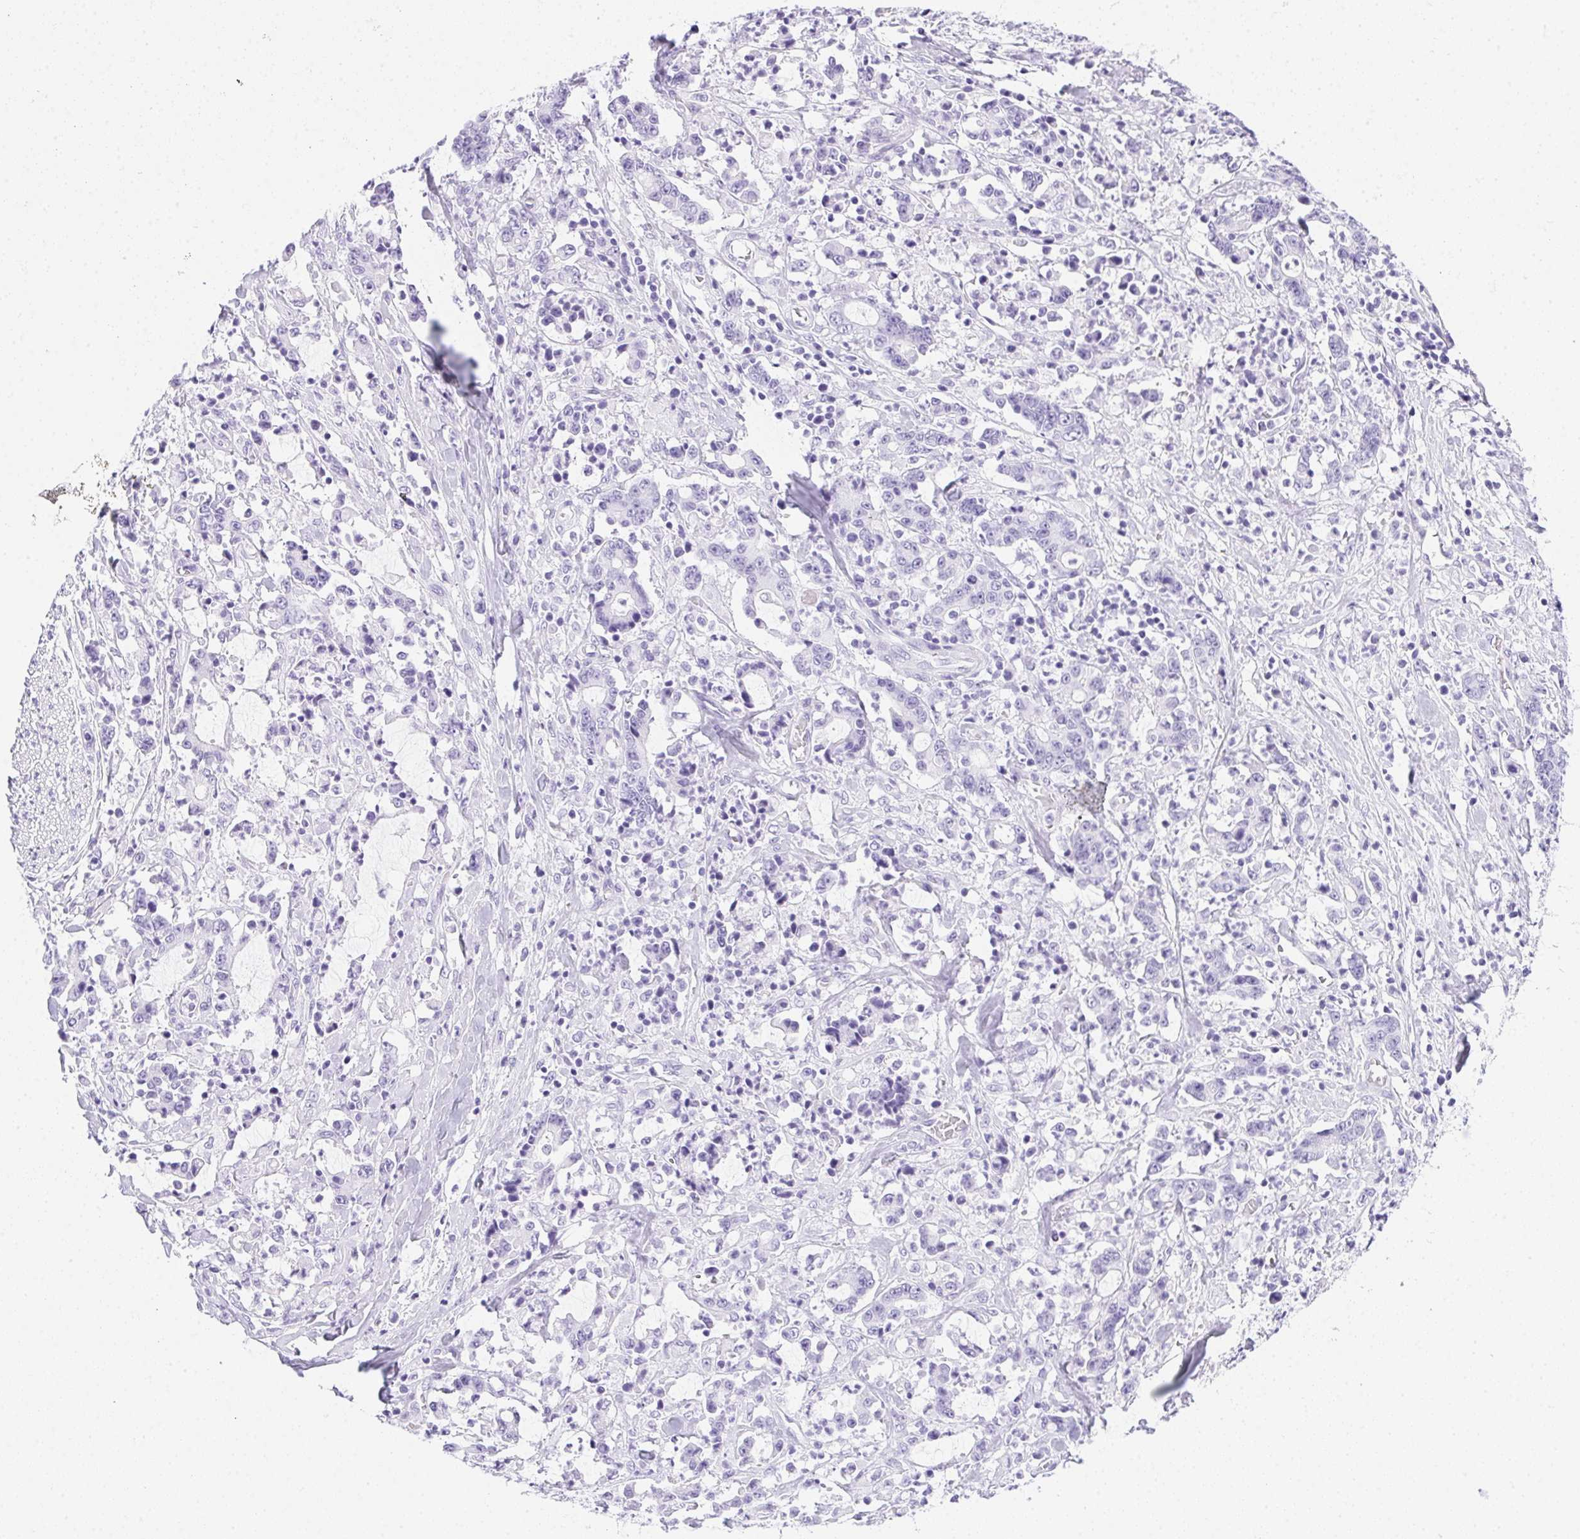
{"staining": {"intensity": "negative", "quantity": "none", "location": "none"}, "tissue": "stomach cancer", "cell_type": "Tumor cells", "image_type": "cancer", "snomed": [{"axis": "morphology", "description": "Adenocarcinoma, NOS"}, {"axis": "topography", "description": "Stomach, upper"}], "caption": "The immunohistochemistry photomicrograph has no significant expression in tumor cells of stomach adenocarcinoma tissue.", "gene": "SPACA5B", "patient": {"sex": "male", "age": 68}}